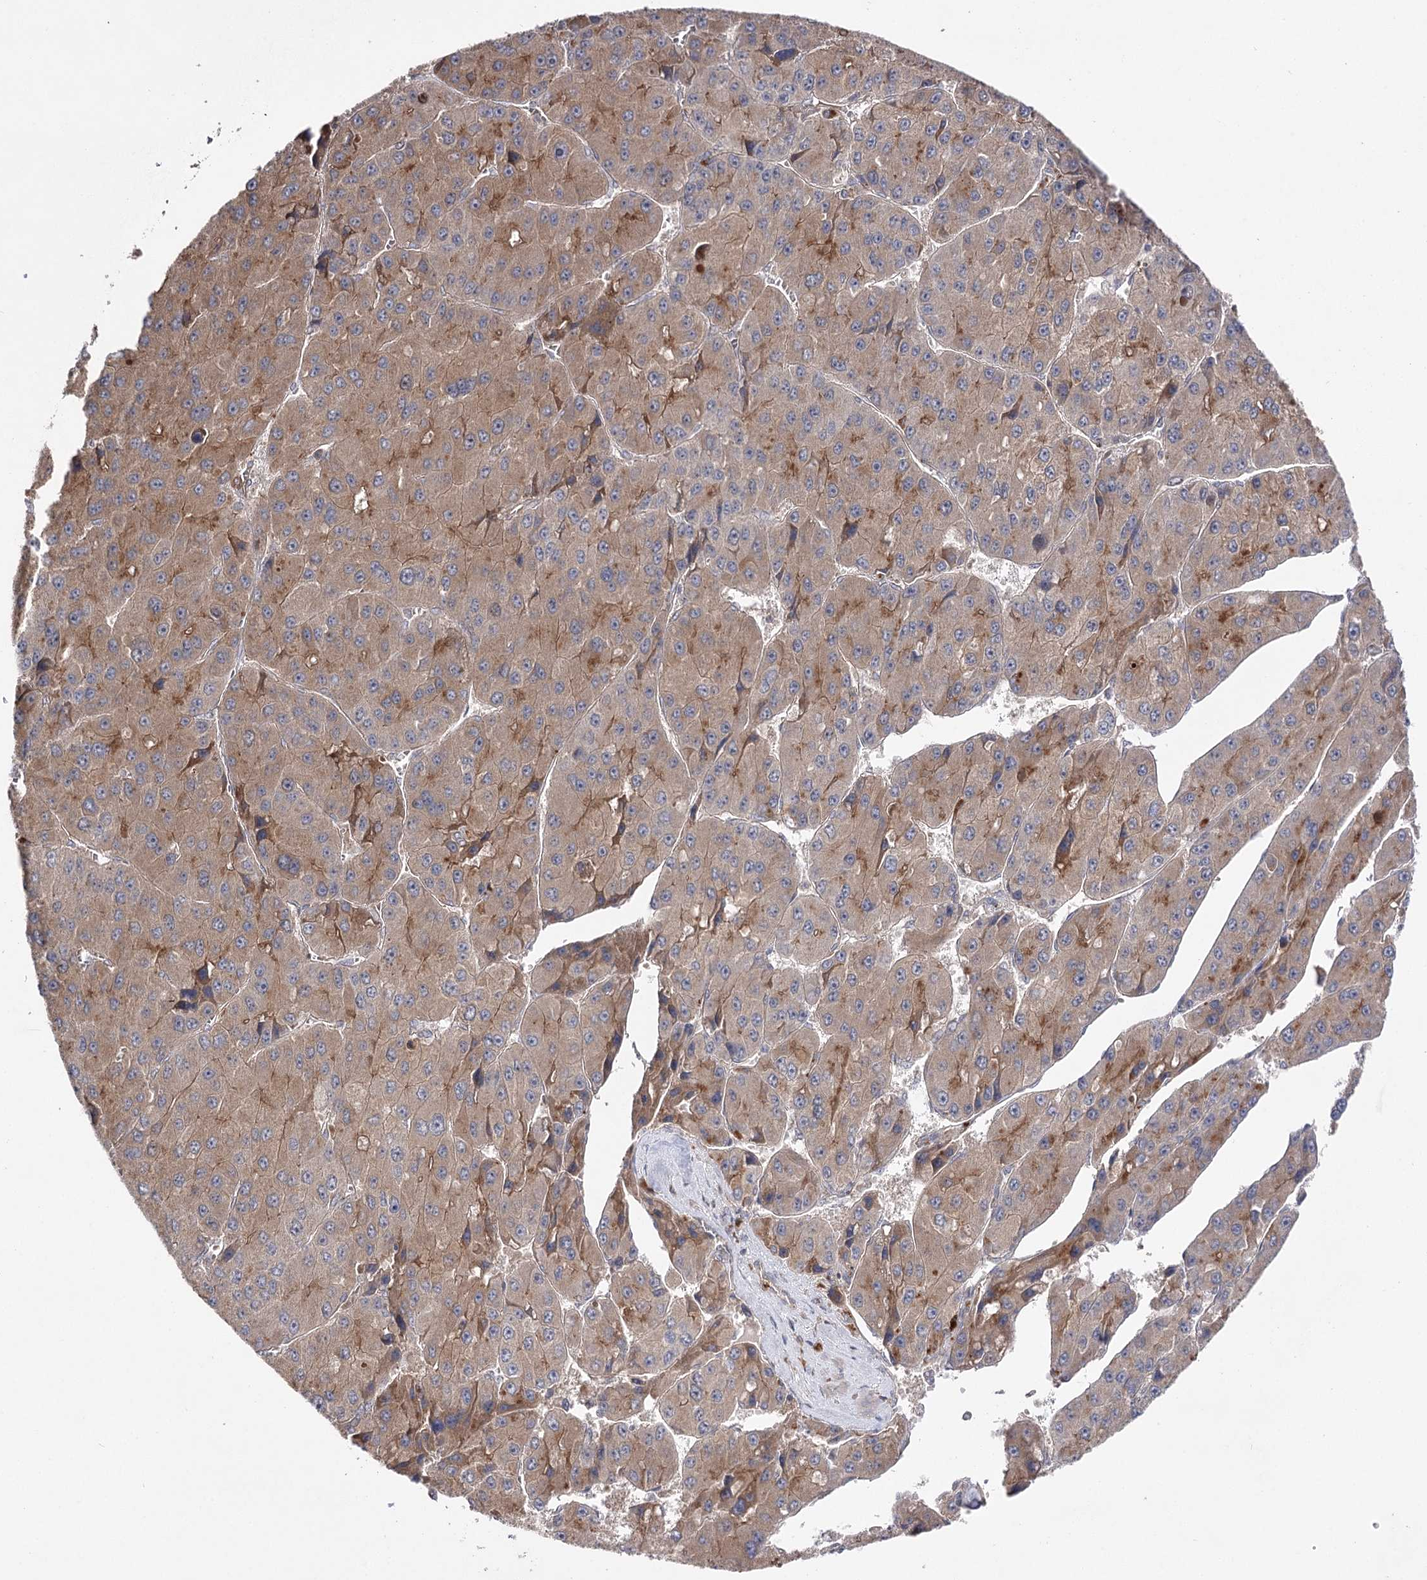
{"staining": {"intensity": "moderate", "quantity": ">75%", "location": "cytoplasmic/membranous"}, "tissue": "liver cancer", "cell_type": "Tumor cells", "image_type": "cancer", "snomed": [{"axis": "morphology", "description": "Carcinoma, Hepatocellular, NOS"}, {"axis": "topography", "description": "Liver"}], "caption": "Immunohistochemistry photomicrograph of neoplastic tissue: hepatocellular carcinoma (liver) stained using immunohistochemistry (IHC) shows medium levels of moderate protein expression localized specifically in the cytoplasmic/membranous of tumor cells, appearing as a cytoplasmic/membranous brown color.", "gene": "BCR", "patient": {"sex": "female", "age": 73}}